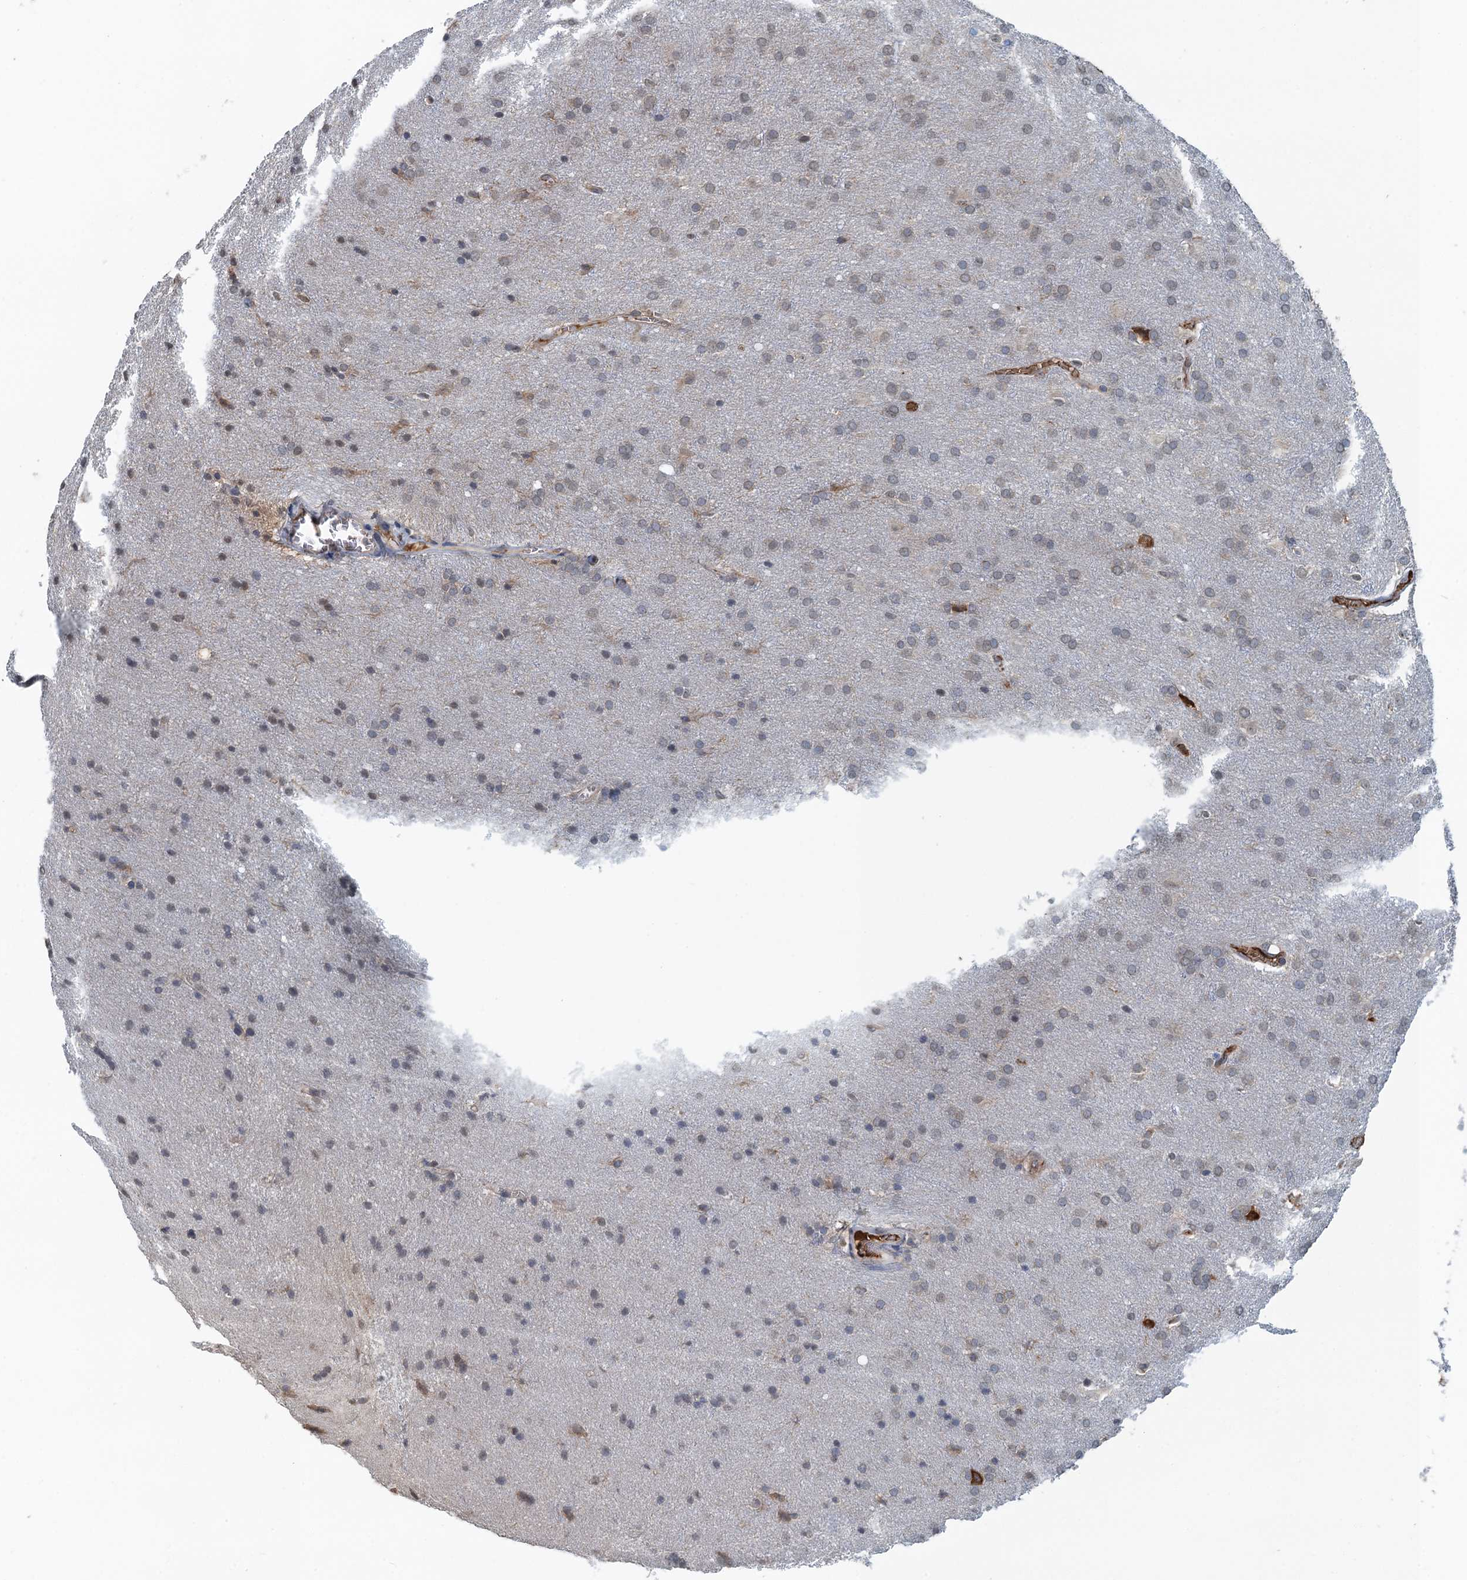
{"staining": {"intensity": "weak", "quantity": "<25%", "location": "cytoplasmic/membranous"}, "tissue": "glioma", "cell_type": "Tumor cells", "image_type": "cancer", "snomed": [{"axis": "morphology", "description": "Glioma, malignant, Low grade"}, {"axis": "topography", "description": "Brain"}], "caption": "Immunohistochemistry of human glioma exhibits no positivity in tumor cells.", "gene": "LSM14B", "patient": {"sex": "female", "age": 32}}